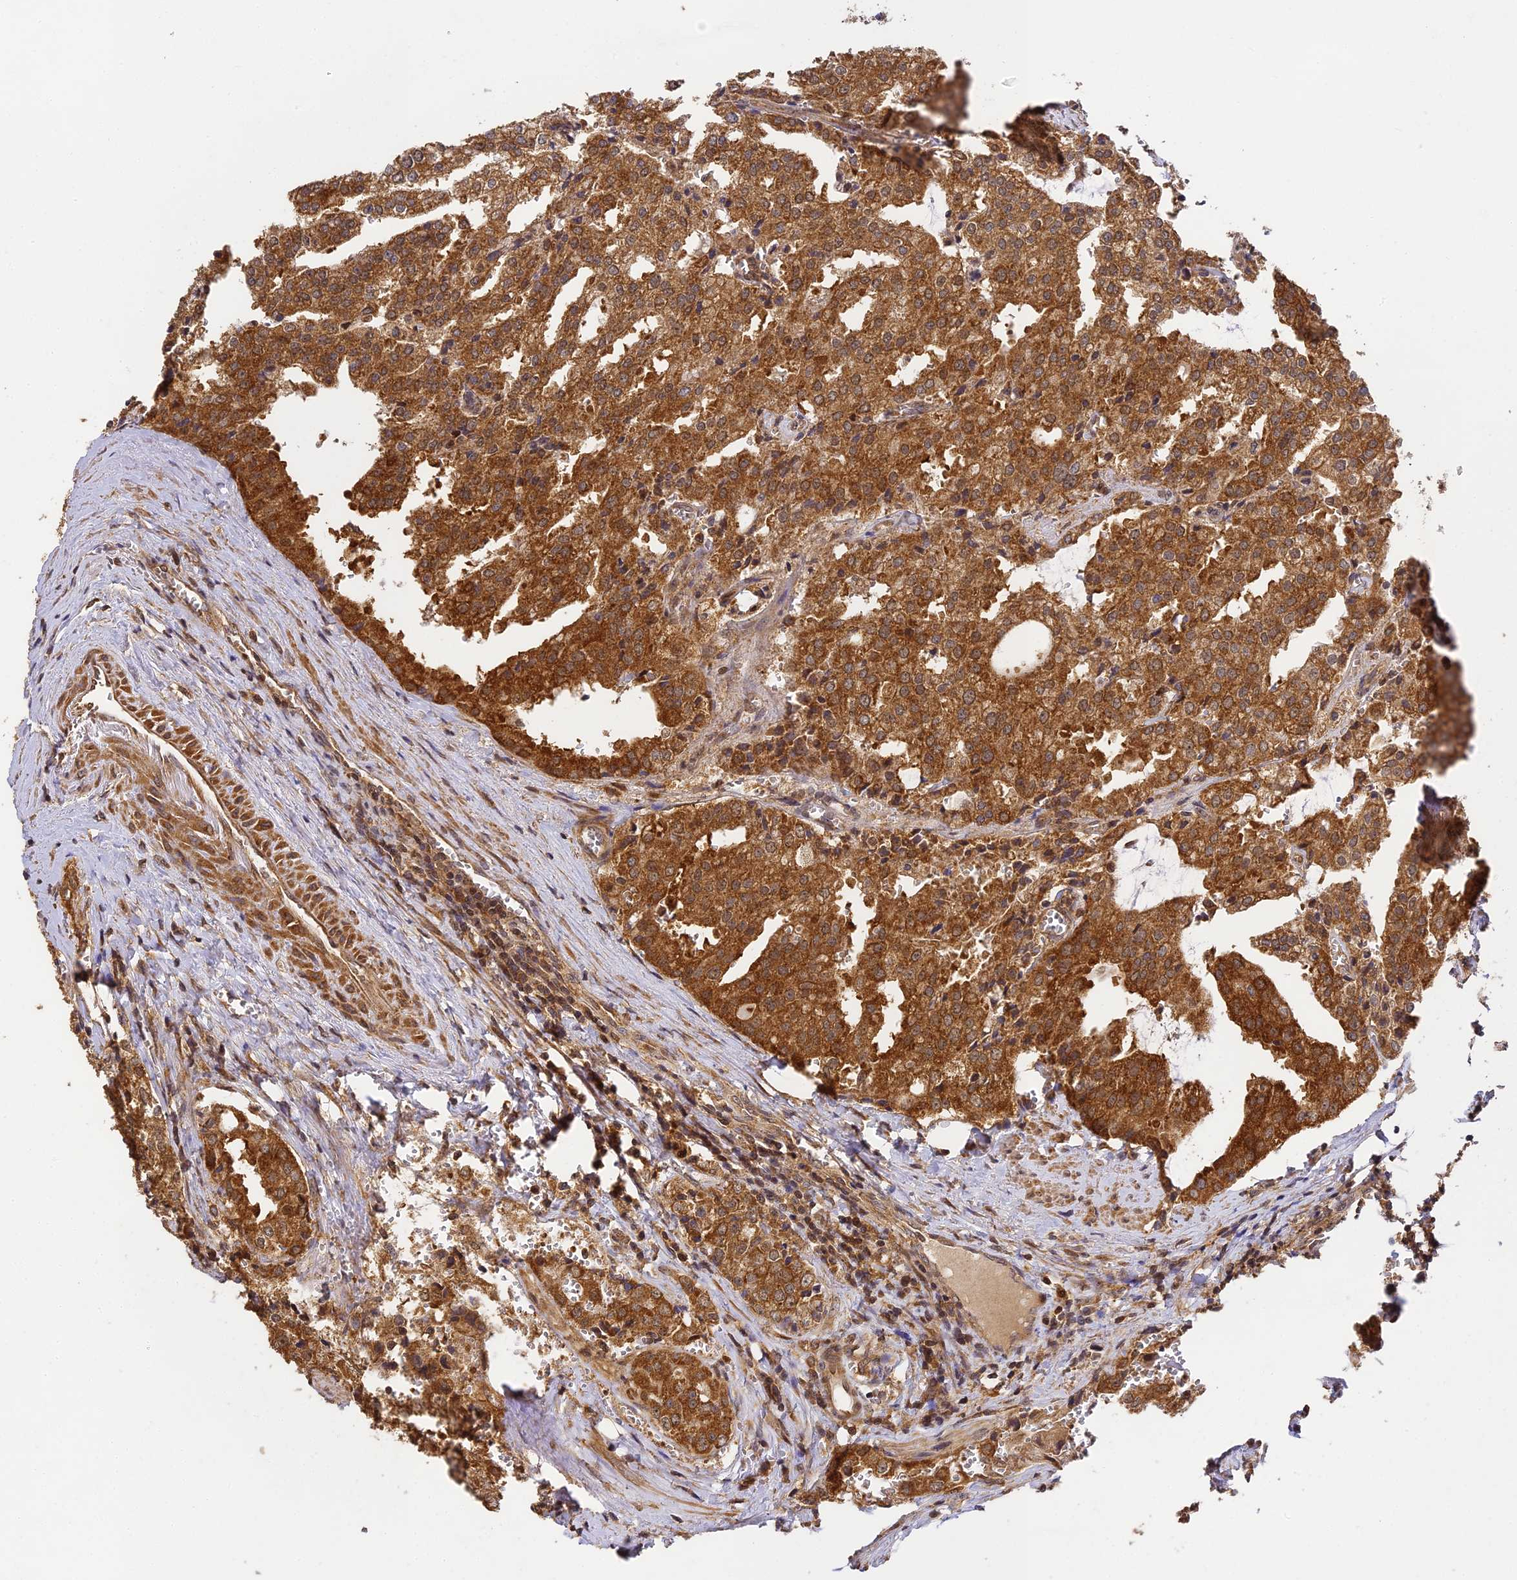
{"staining": {"intensity": "strong", "quantity": ">75%", "location": "cytoplasmic/membranous"}, "tissue": "prostate cancer", "cell_type": "Tumor cells", "image_type": "cancer", "snomed": [{"axis": "morphology", "description": "Adenocarcinoma, High grade"}, {"axis": "topography", "description": "Prostate"}], "caption": "There is high levels of strong cytoplasmic/membranous positivity in tumor cells of adenocarcinoma (high-grade) (prostate), as demonstrated by immunohistochemical staining (brown color).", "gene": "ZNF443", "patient": {"sex": "male", "age": 68}}